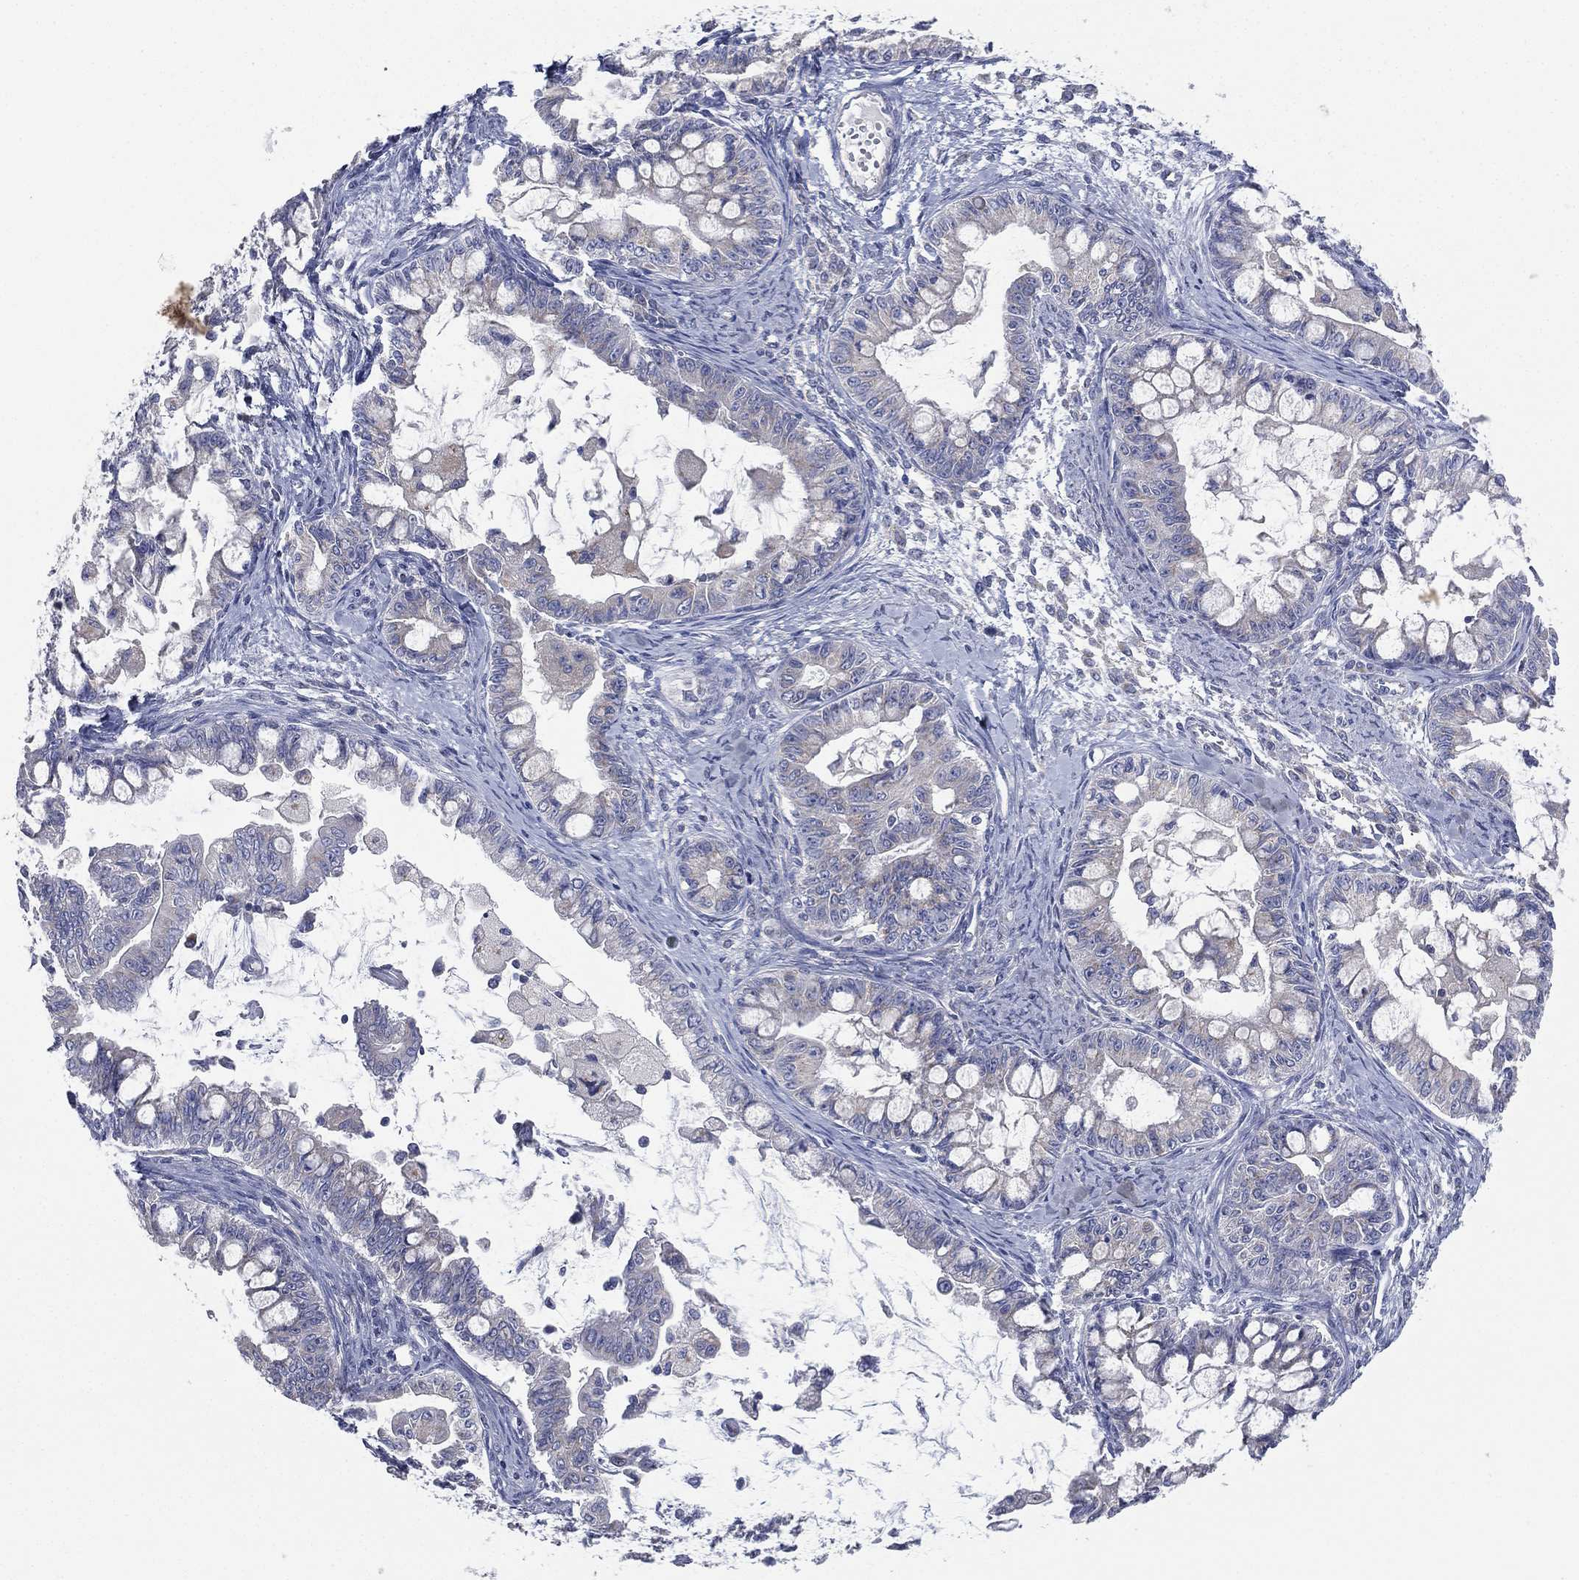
{"staining": {"intensity": "negative", "quantity": "none", "location": "none"}, "tissue": "ovarian cancer", "cell_type": "Tumor cells", "image_type": "cancer", "snomed": [{"axis": "morphology", "description": "Cystadenocarcinoma, mucinous, NOS"}, {"axis": "topography", "description": "Ovary"}], "caption": "IHC micrograph of neoplastic tissue: ovarian mucinous cystadenocarcinoma stained with DAB shows no significant protein staining in tumor cells.", "gene": "ATP8A2", "patient": {"sex": "female", "age": 63}}